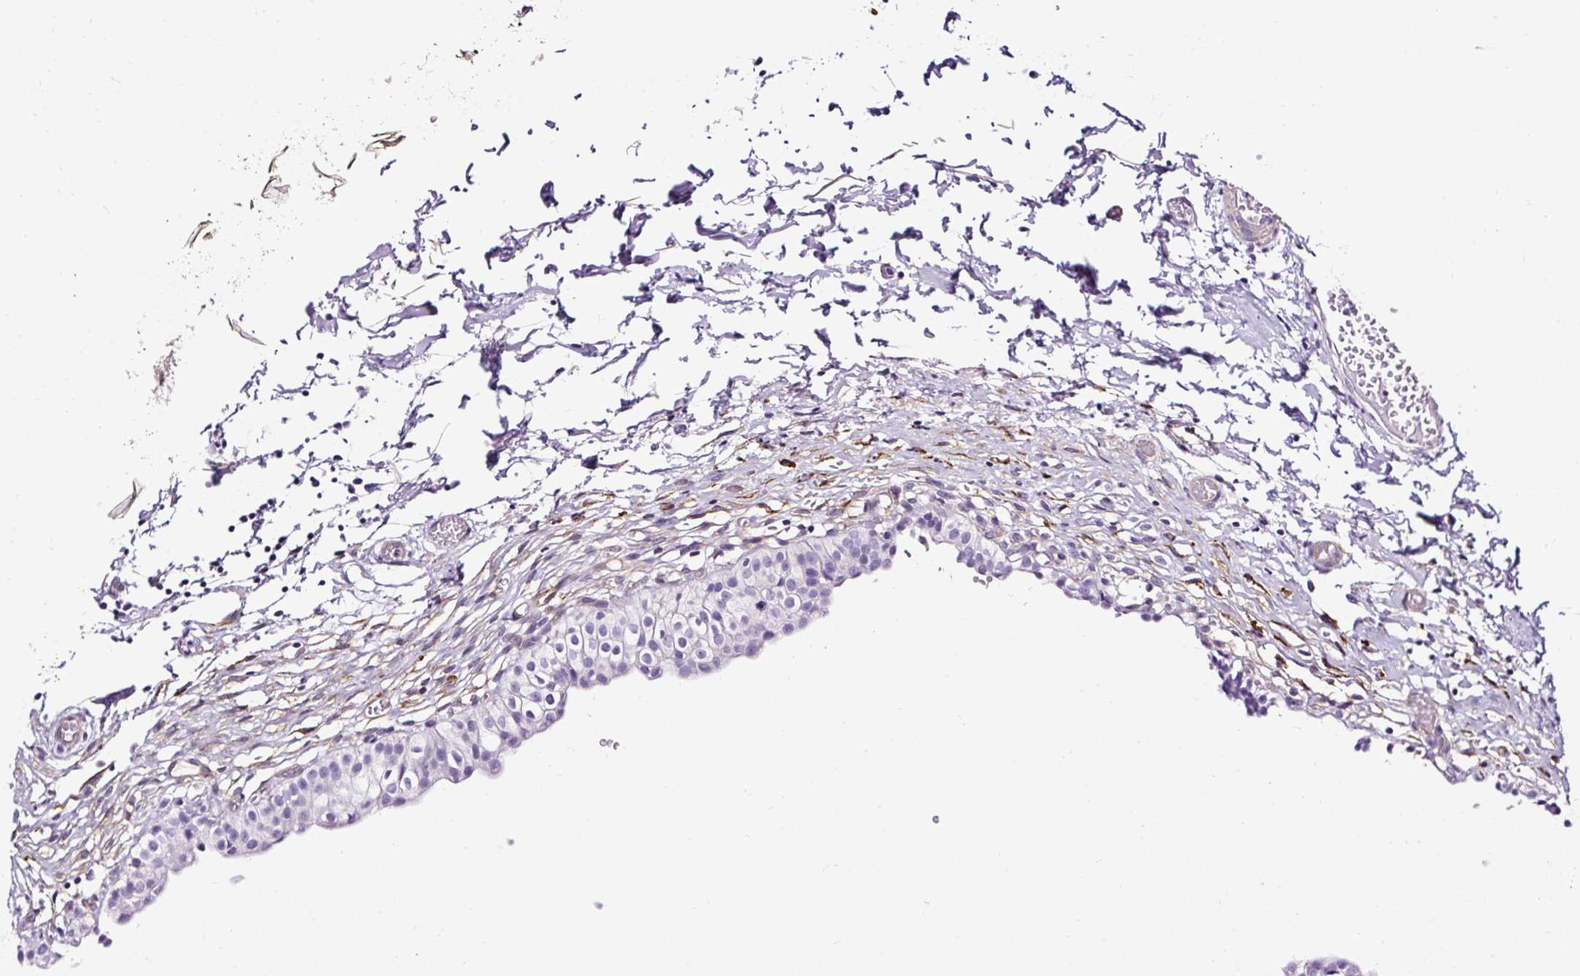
{"staining": {"intensity": "negative", "quantity": "none", "location": "none"}, "tissue": "urinary bladder", "cell_type": "Urothelial cells", "image_type": "normal", "snomed": [{"axis": "morphology", "description": "Normal tissue, NOS"}, {"axis": "topography", "description": "Urinary bladder"}, {"axis": "topography", "description": "Peripheral nerve tissue"}], "caption": "The micrograph demonstrates no significant staining in urothelial cells of urinary bladder.", "gene": "SLC7A8", "patient": {"sex": "male", "age": 55}}